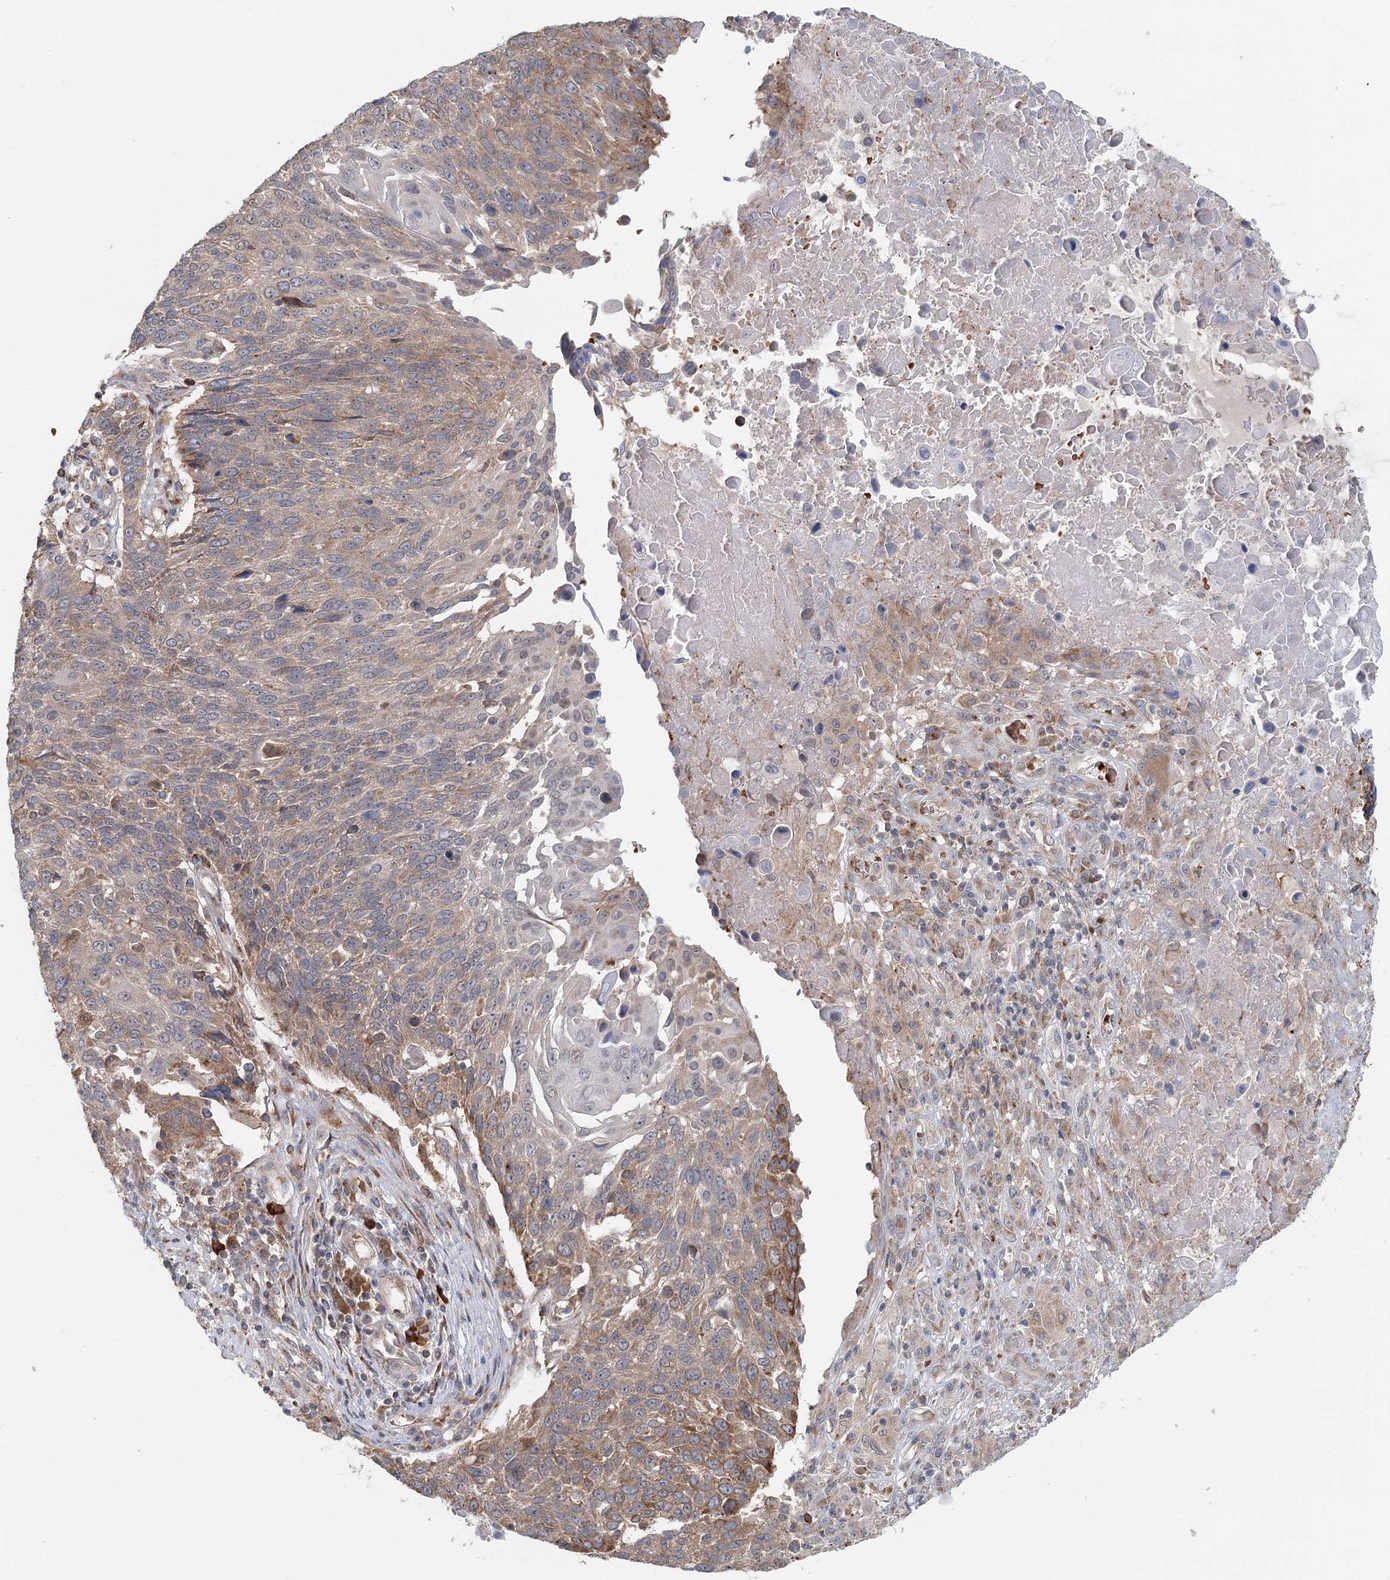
{"staining": {"intensity": "moderate", "quantity": "<25%", "location": "cytoplasmic/membranous"}, "tissue": "lung cancer", "cell_type": "Tumor cells", "image_type": "cancer", "snomed": [{"axis": "morphology", "description": "Squamous cell carcinoma, NOS"}, {"axis": "topography", "description": "Lung"}], "caption": "DAB (3,3'-diaminobenzidine) immunohistochemical staining of squamous cell carcinoma (lung) displays moderate cytoplasmic/membranous protein positivity in approximately <25% of tumor cells.", "gene": "ADK", "patient": {"sex": "male", "age": 66}}